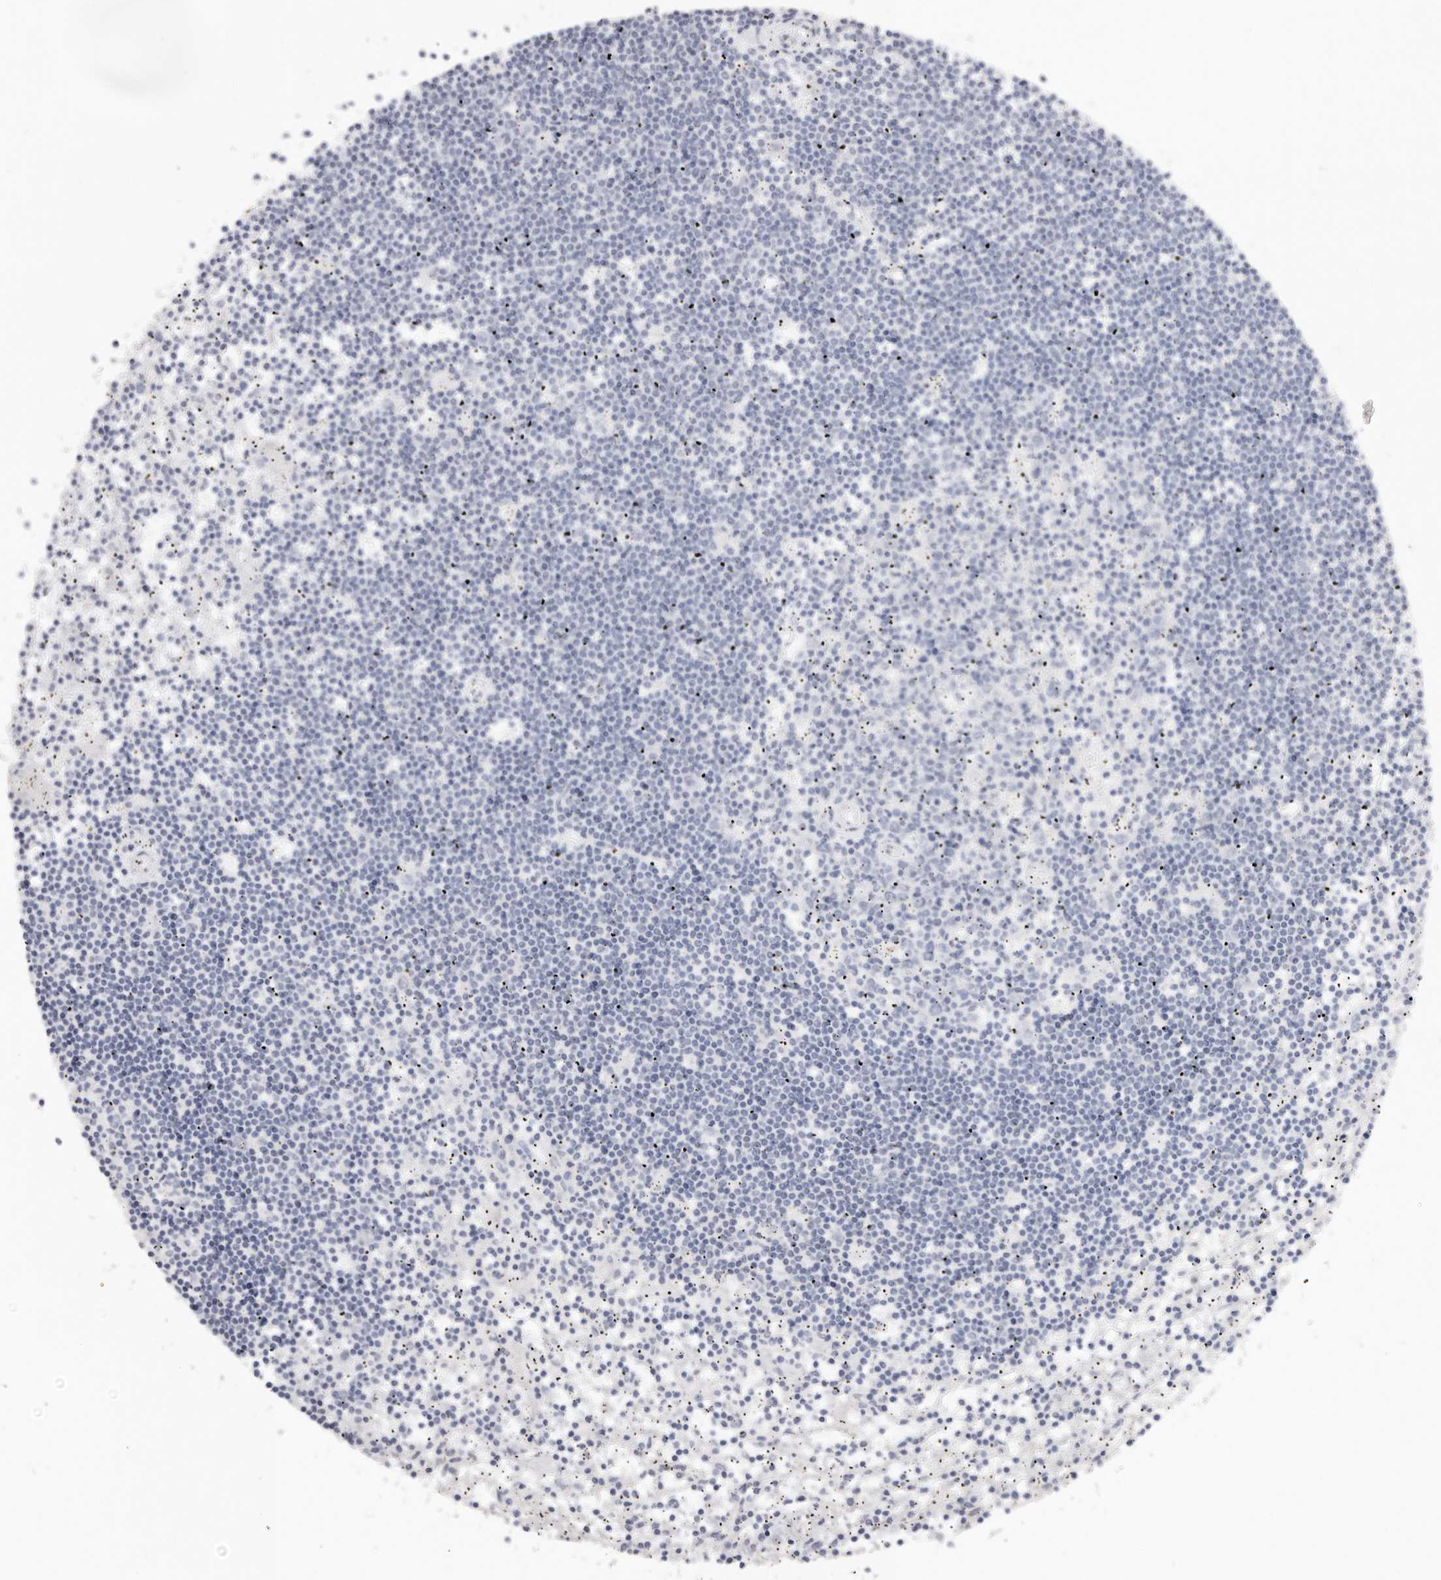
{"staining": {"intensity": "negative", "quantity": "none", "location": "none"}, "tissue": "lymphoma", "cell_type": "Tumor cells", "image_type": "cancer", "snomed": [{"axis": "morphology", "description": "Malignant lymphoma, non-Hodgkin's type, Low grade"}, {"axis": "topography", "description": "Spleen"}], "caption": "Immunohistochemistry photomicrograph of neoplastic tissue: lymphoma stained with DAB shows no significant protein staining in tumor cells.", "gene": "RXFP1", "patient": {"sex": "male", "age": 76}}